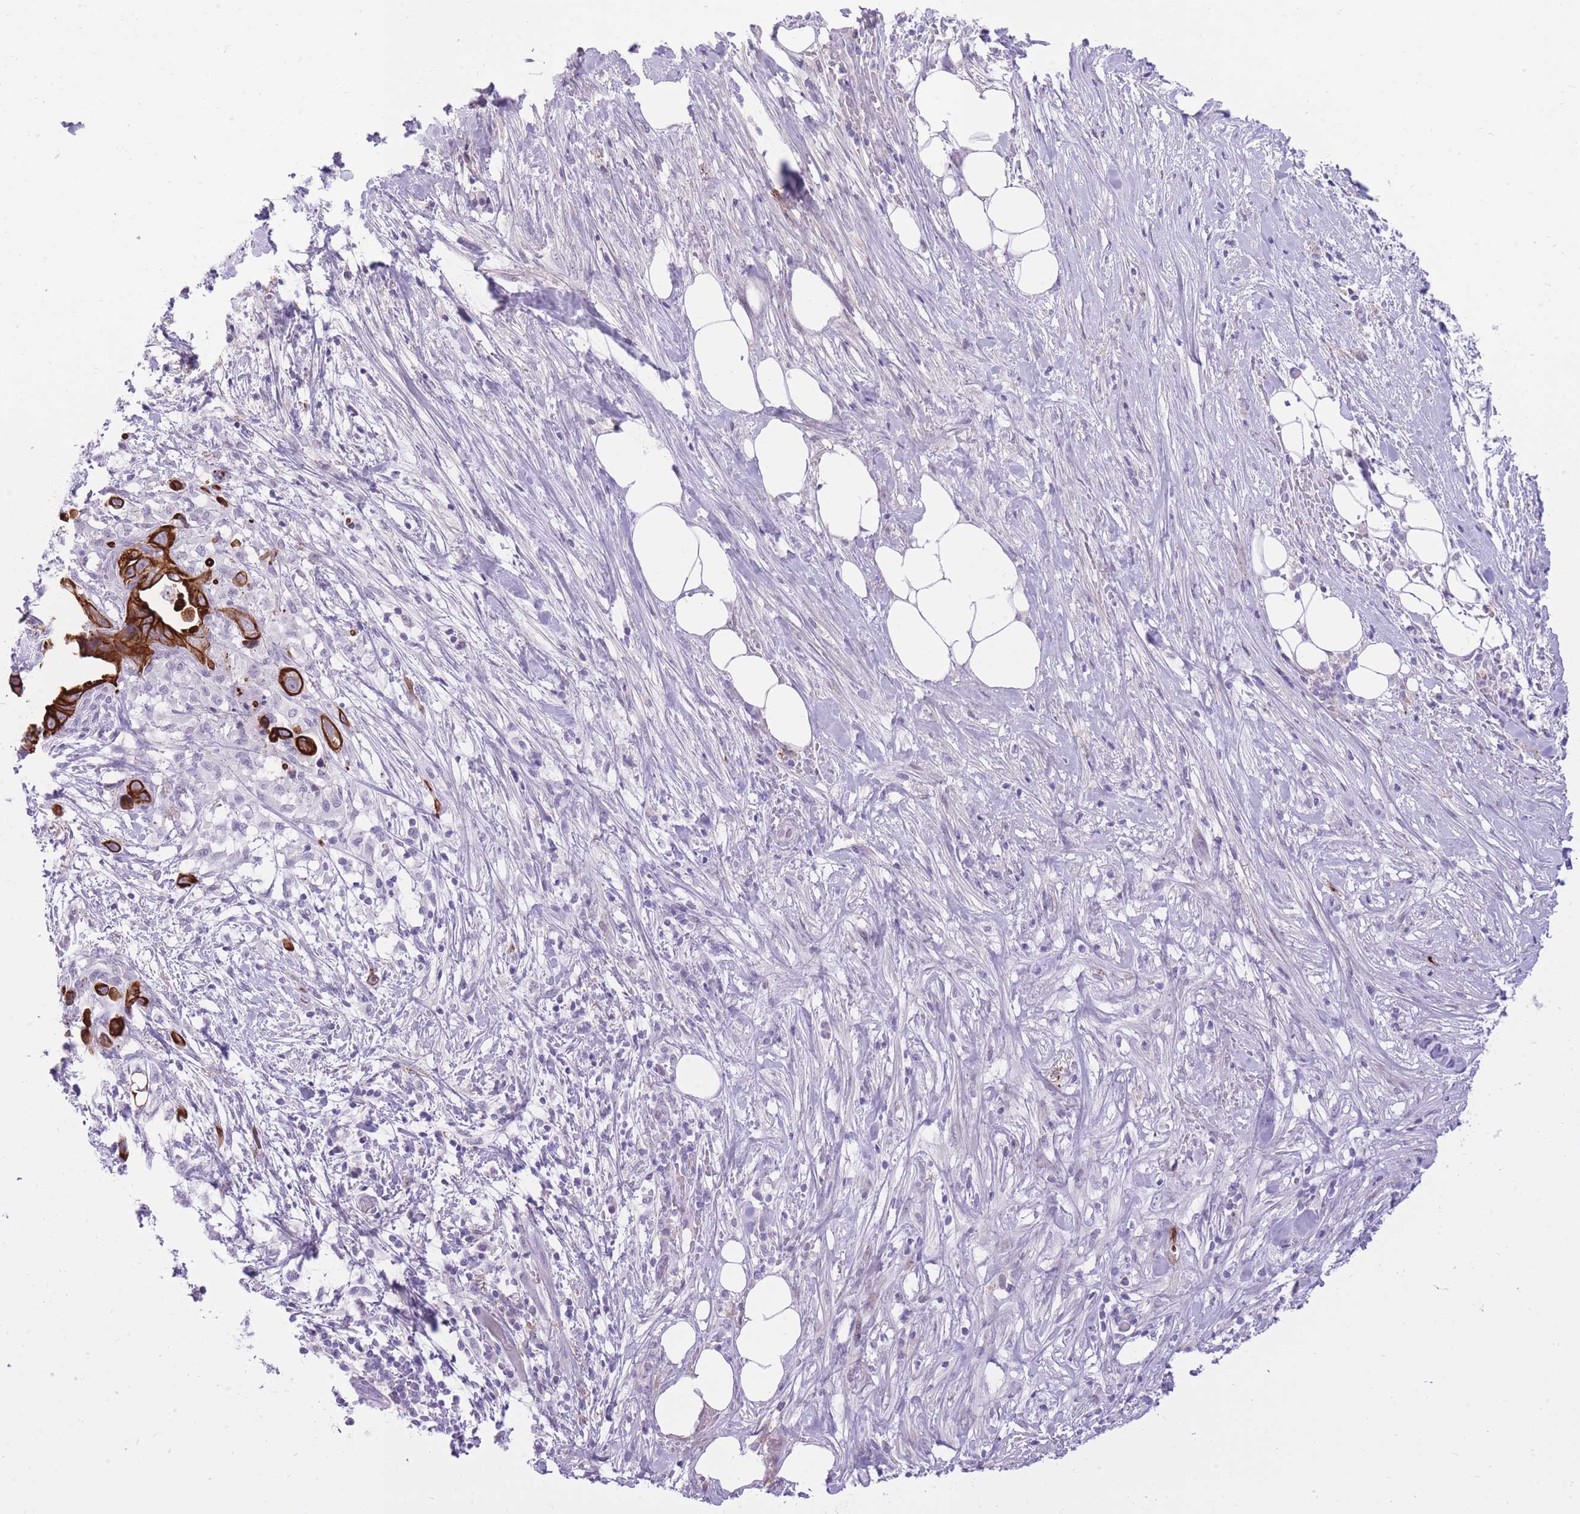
{"staining": {"intensity": "strong", "quantity": ">75%", "location": "cytoplasmic/membranous"}, "tissue": "pancreatic cancer", "cell_type": "Tumor cells", "image_type": "cancer", "snomed": [{"axis": "morphology", "description": "Adenocarcinoma, NOS"}, {"axis": "topography", "description": "Pancreas"}], "caption": "DAB immunohistochemical staining of adenocarcinoma (pancreatic) reveals strong cytoplasmic/membranous protein positivity in approximately >75% of tumor cells. The staining is performed using DAB brown chromogen to label protein expression. The nuclei are counter-stained blue using hematoxylin.", "gene": "MEIS3", "patient": {"sex": "male", "age": 58}}